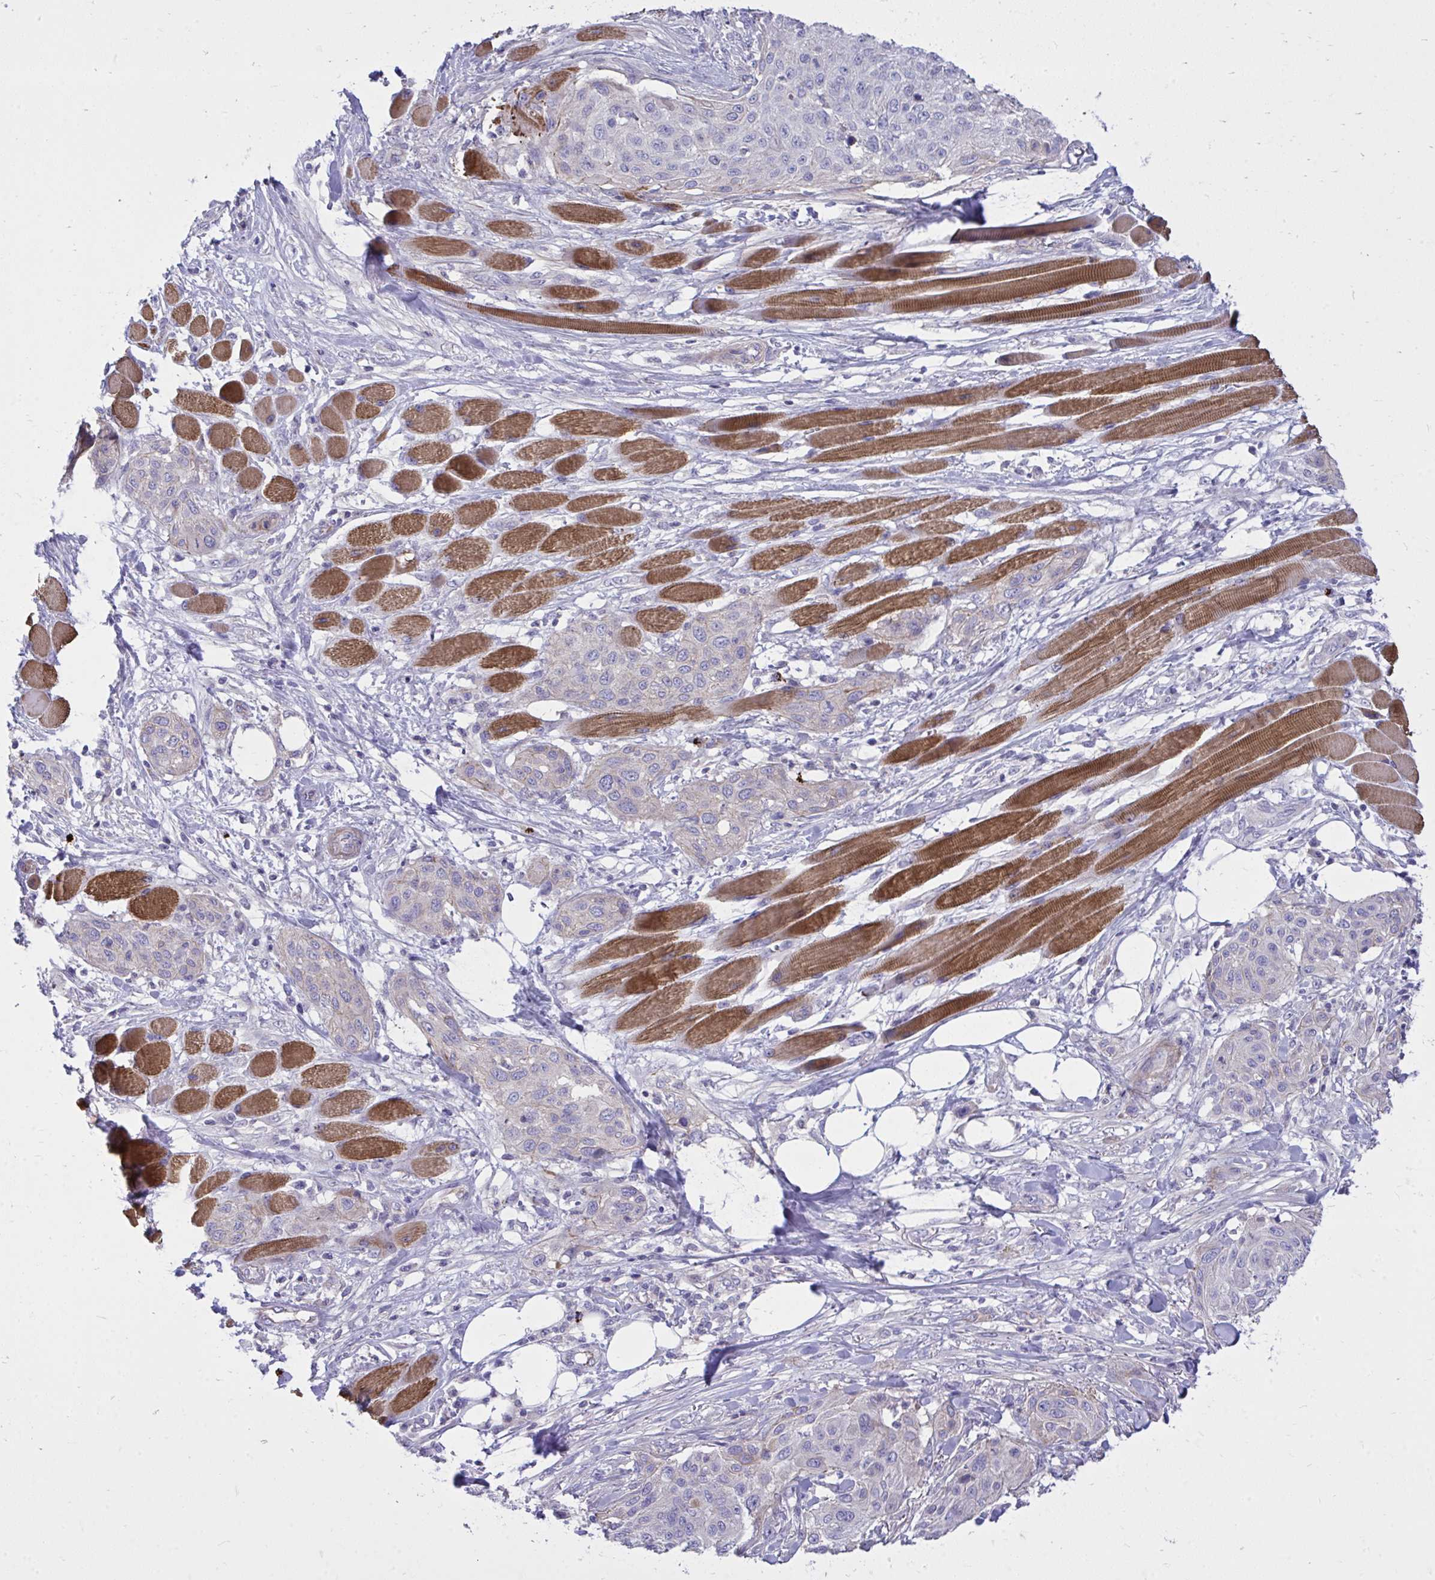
{"staining": {"intensity": "negative", "quantity": "none", "location": "none"}, "tissue": "skin cancer", "cell_type": "Tumor cells", "image_type": "cancer", "snomed": [{"axis": "morphology", "description": "Squamous cell carcinoma, NOS"}, {"axis": "topography", "description": "Skin"}], "caption": "Immunohistochemistry (IHC) micrograph of human skin squamous cell carcinoma stained for a protein (brown), which exhibits no staining in tumor cells.", "gene": "TP53I11", "patient": {"sex": "female", "age": 87}}